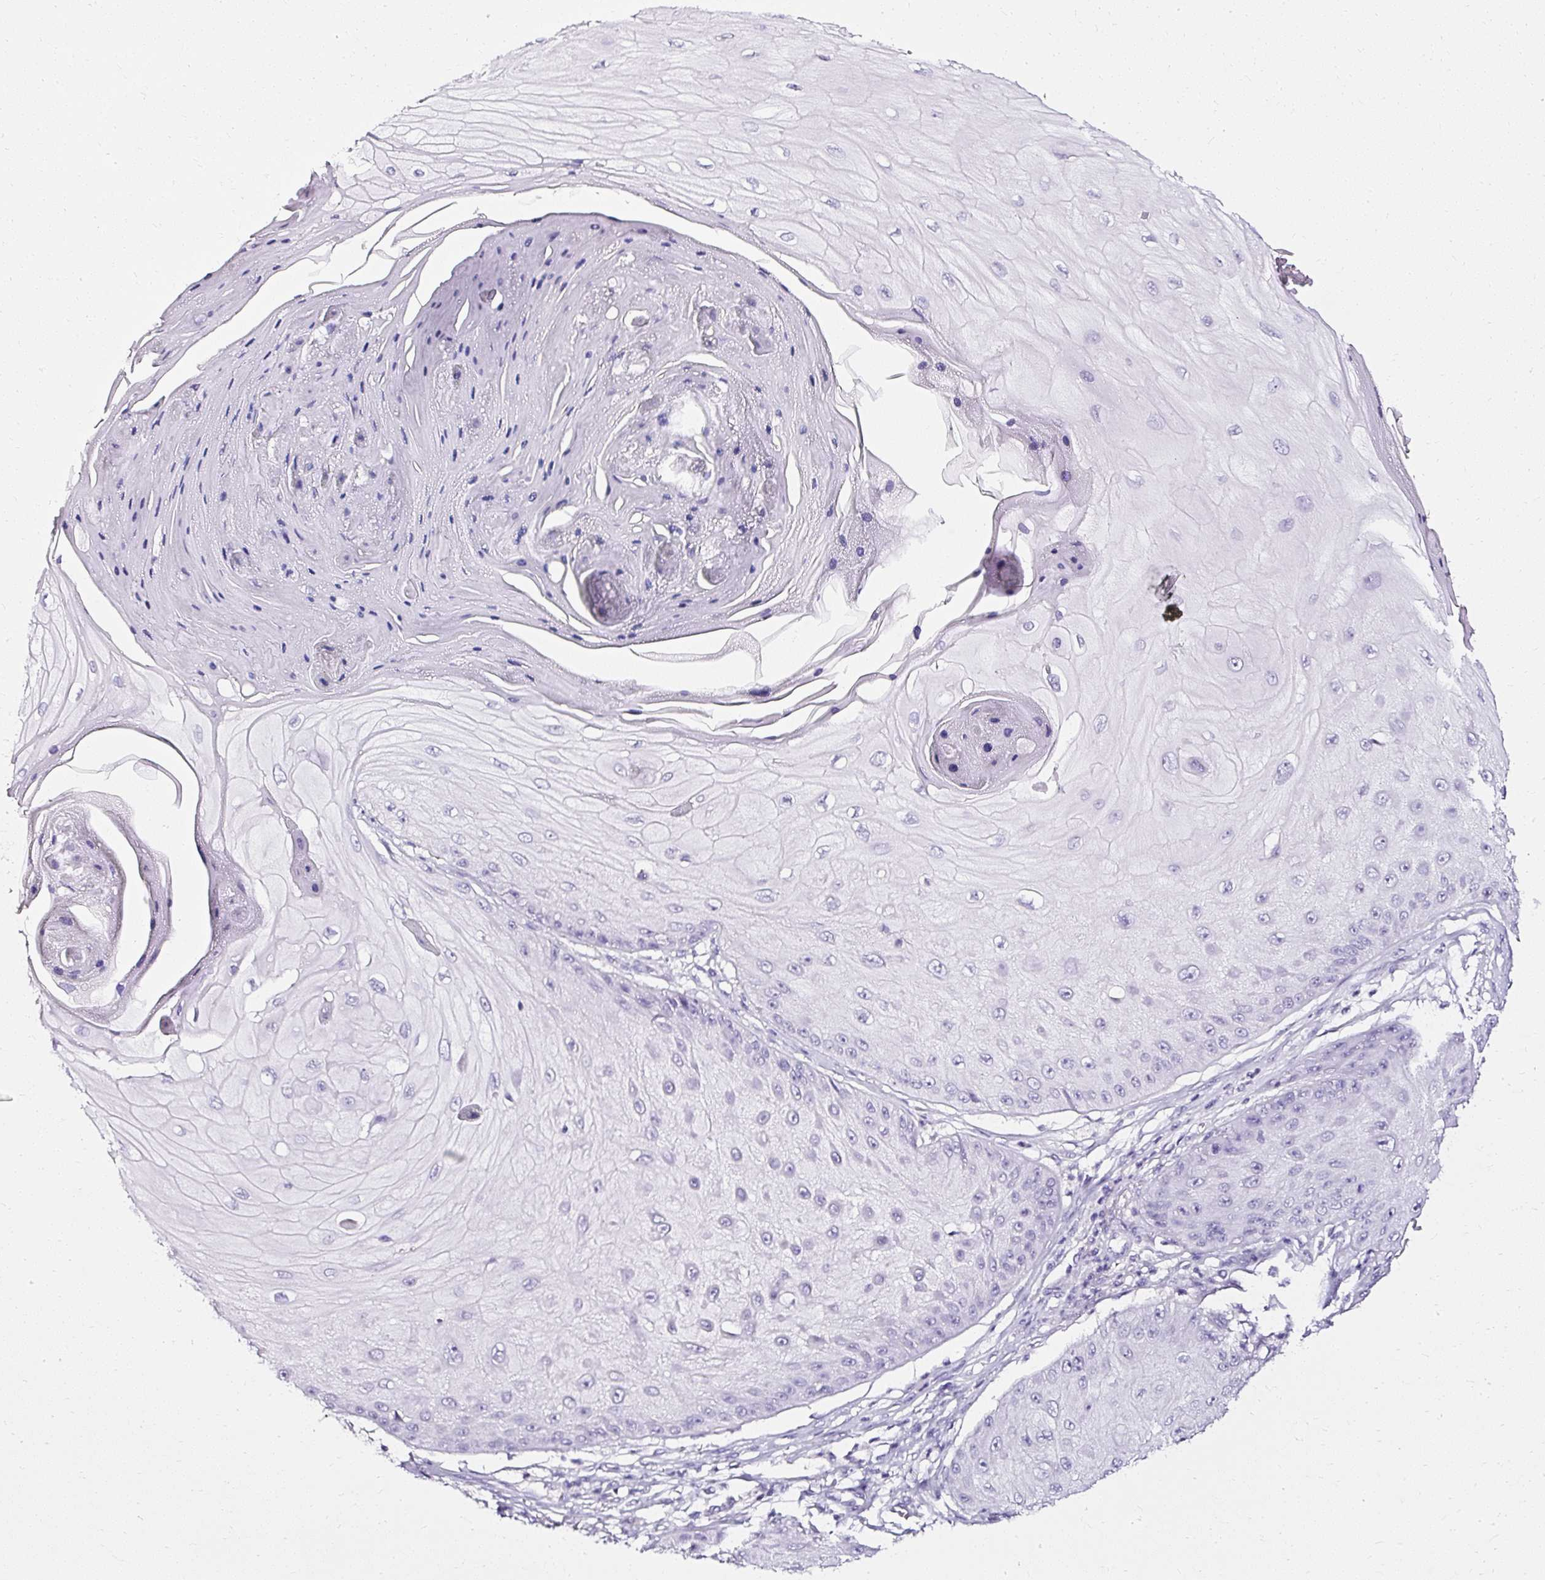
{"staining": {"intensity": "negative", "quantity": "none", "location": "none"}, "tissue": "skin cancer", "cell_type": "Tumor cells", "image_type": "cancer", "snomed": [{"axis": "morphology", "description": "Squamous cell carcinoma, NOS"}, {"axis": "topography", "description": "Skin"}], "caption": "Tumor cells show no significant expression in skin cancer (squamous cell carcinoma).", "gene": "ATP2A1", "patient": {"sex": "male", "age": 70}}